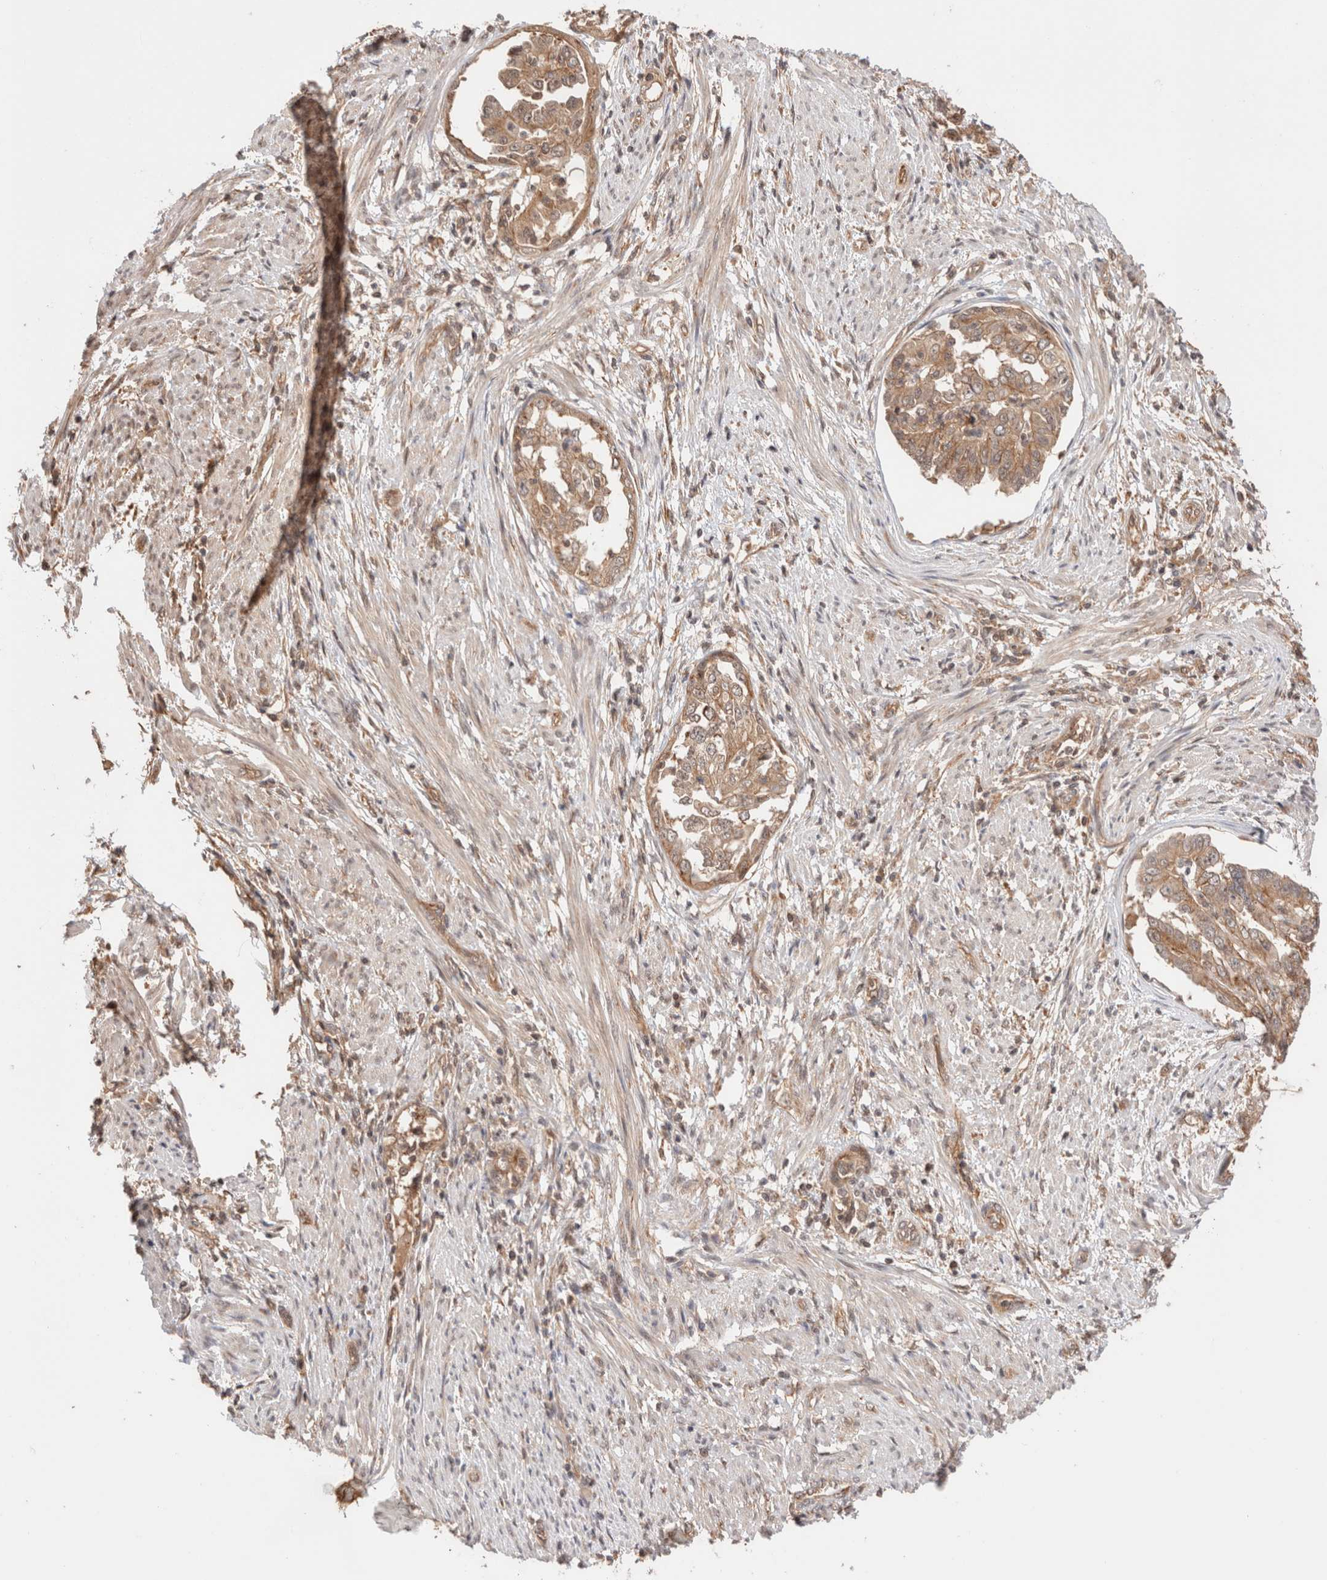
{"staining": {"intensity": "moderate", "quantity": ">75%", "location": "cytoplasmic/membranous,nuclear"}, "tissue": "endometrial cancer", "cell_type": "Tumor cells", "image_type": "cancer", "snomed": [{"axis": "morphology", "description": "Adenocarcinoma, NOS"}, {"axis": "topography", "description": "Endometrium"}], "caption": "Immunohistochemistry staining of adenocarcinoma (endometrial), which shows medium levels of moderate cytoplasmic/membranous and nuclear expression in approximately >75% of tumor cells indicating moderate cytoplasmic/membranous and nuclear protein positivity. The staining was performed using DAB (brown) for protein detection and nuclei were counterstained in hematoxylin (blue).", "gene": "SIKE1", "patient": {"sex": "female", "age": 85}}